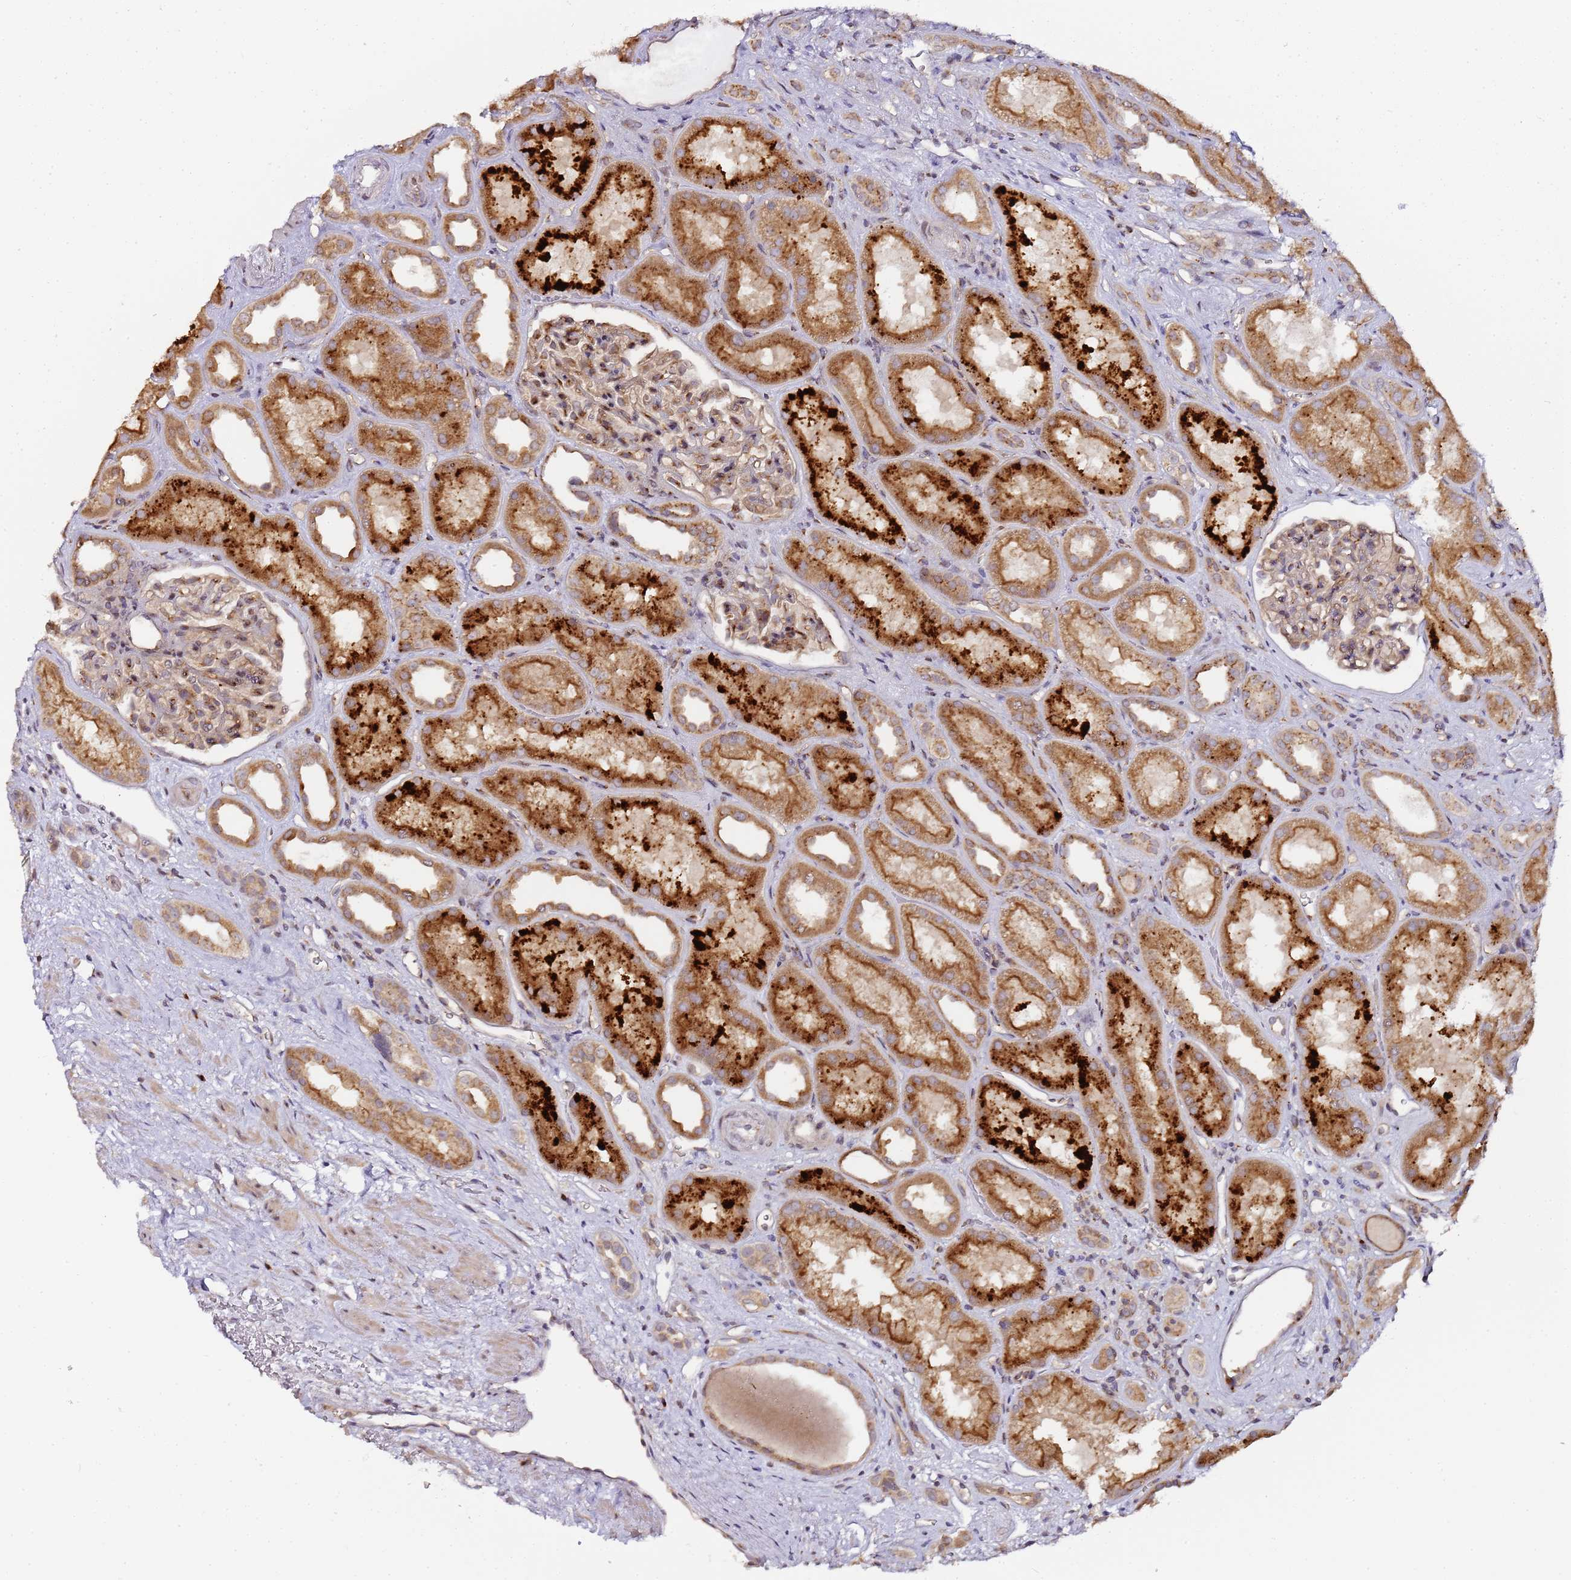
{"staining": {"intensity": "moderate", "quantity": "<25%", "location": "cytoplasmic/membranous"}, "tissue": "kidney", "cell_type": "Cells in glomeruli", "image_type": "normal", "snomed": [{"axis": "morphology", "description": "Normal tissue, NOS"}, {"axis": "topography", "description": "Kidney"}], "caption": "Immunohistochemical staining of unremarkable kidney reveals moderate cytoplasmic/membranous protein staining in approximately <25% of cells in glomeruli.", "gene": "MRPL49", "patient": {"sex": "male", "age": 61}}